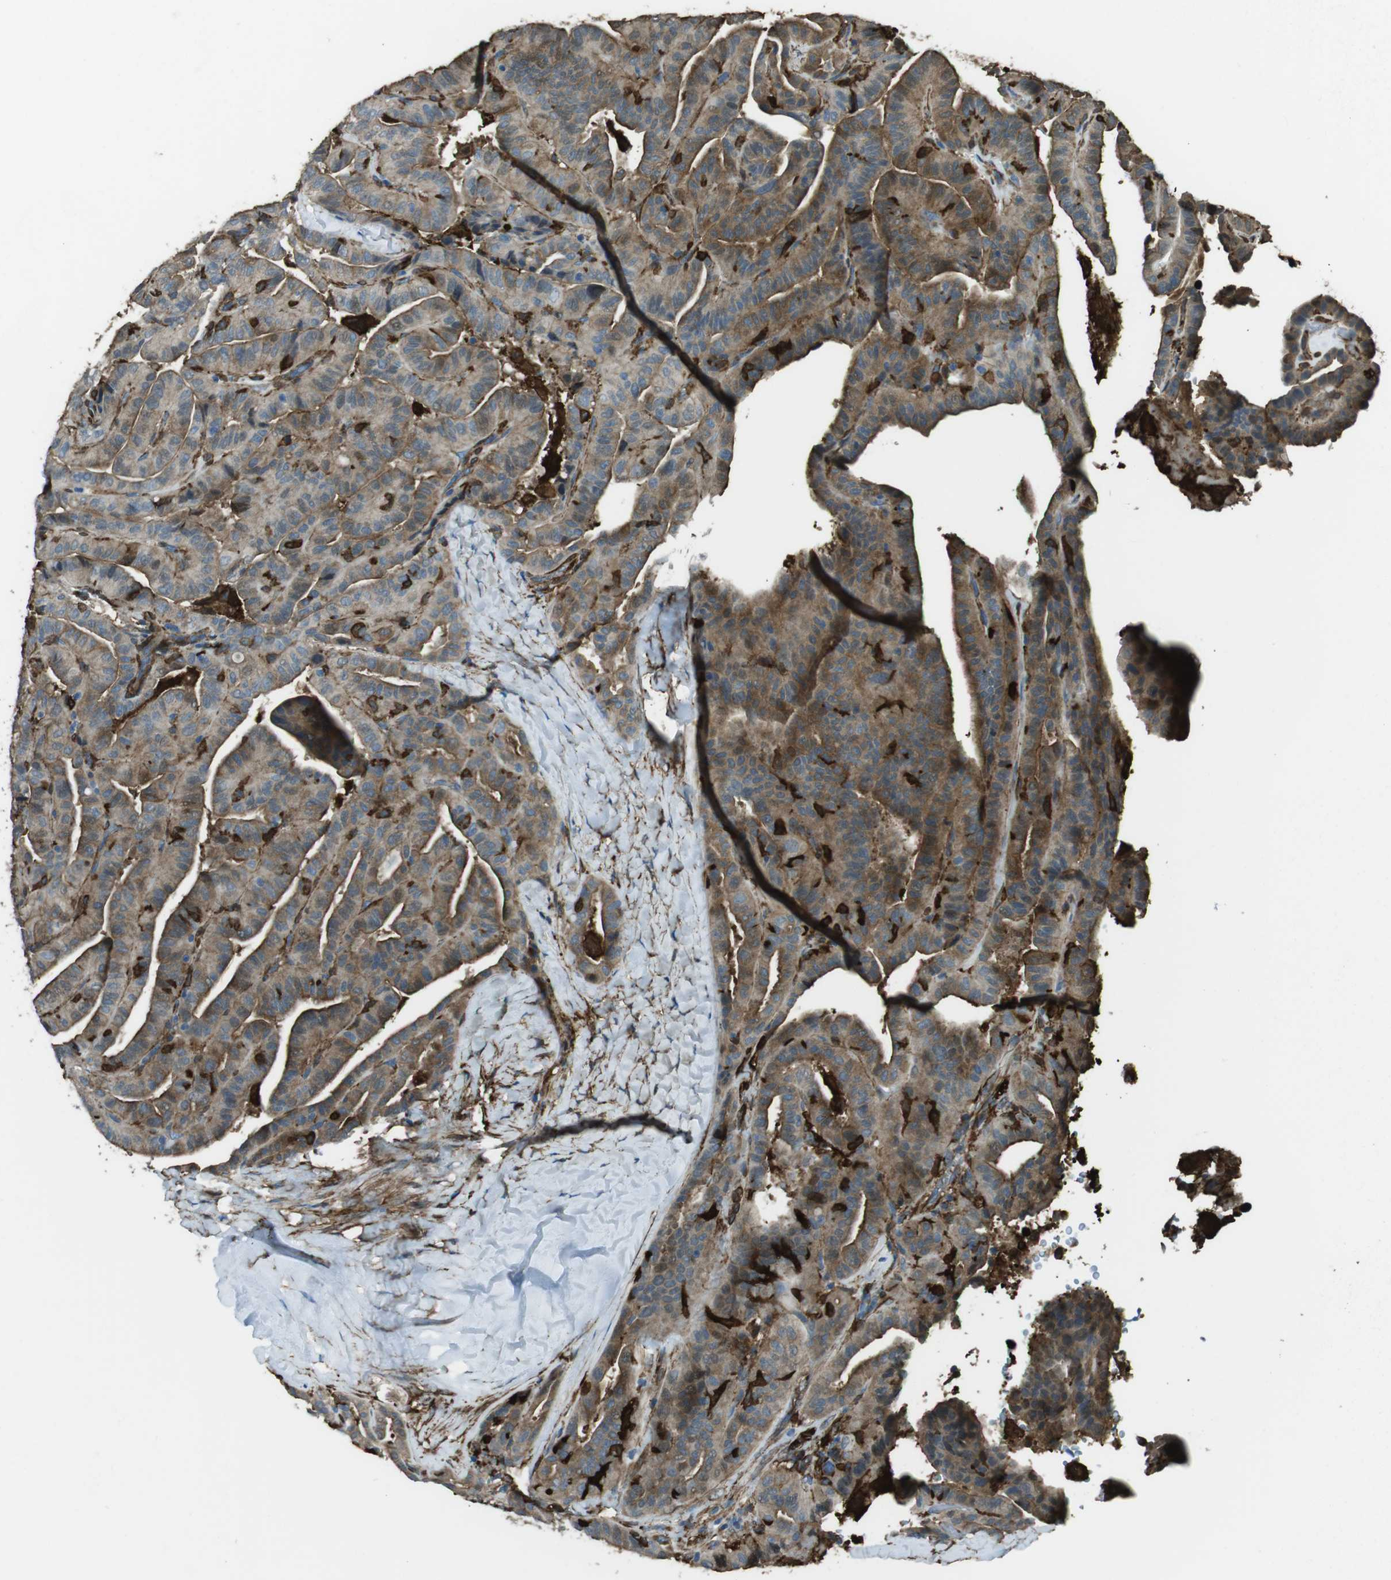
{"staining": {"intensity": "moderate", "quantity": ">75%", "location": "cytoplasmic/membranous"}, "tissue": "thyroid cancer", "cell_type": "Tumor cells", "image_type": "cancer", "snomed": [{"axis": "morphology", "description": "Papillary adenocarcinoma, NOS"}, {"axis": "topography", "description": "Thyroid gland"}], "caption": "A brown stain highlights moderate cytoplasmic/membranous positivity of a protein in papillary adenocarcinoma (thyroid) tumor cells. The protein is stained brown, and the nuclei are stained in blue (DAB IHC with brightfield microscopy, high magnification).", "gene": "SFT2D1", "patient": {"sex": "male", "age": 77}}